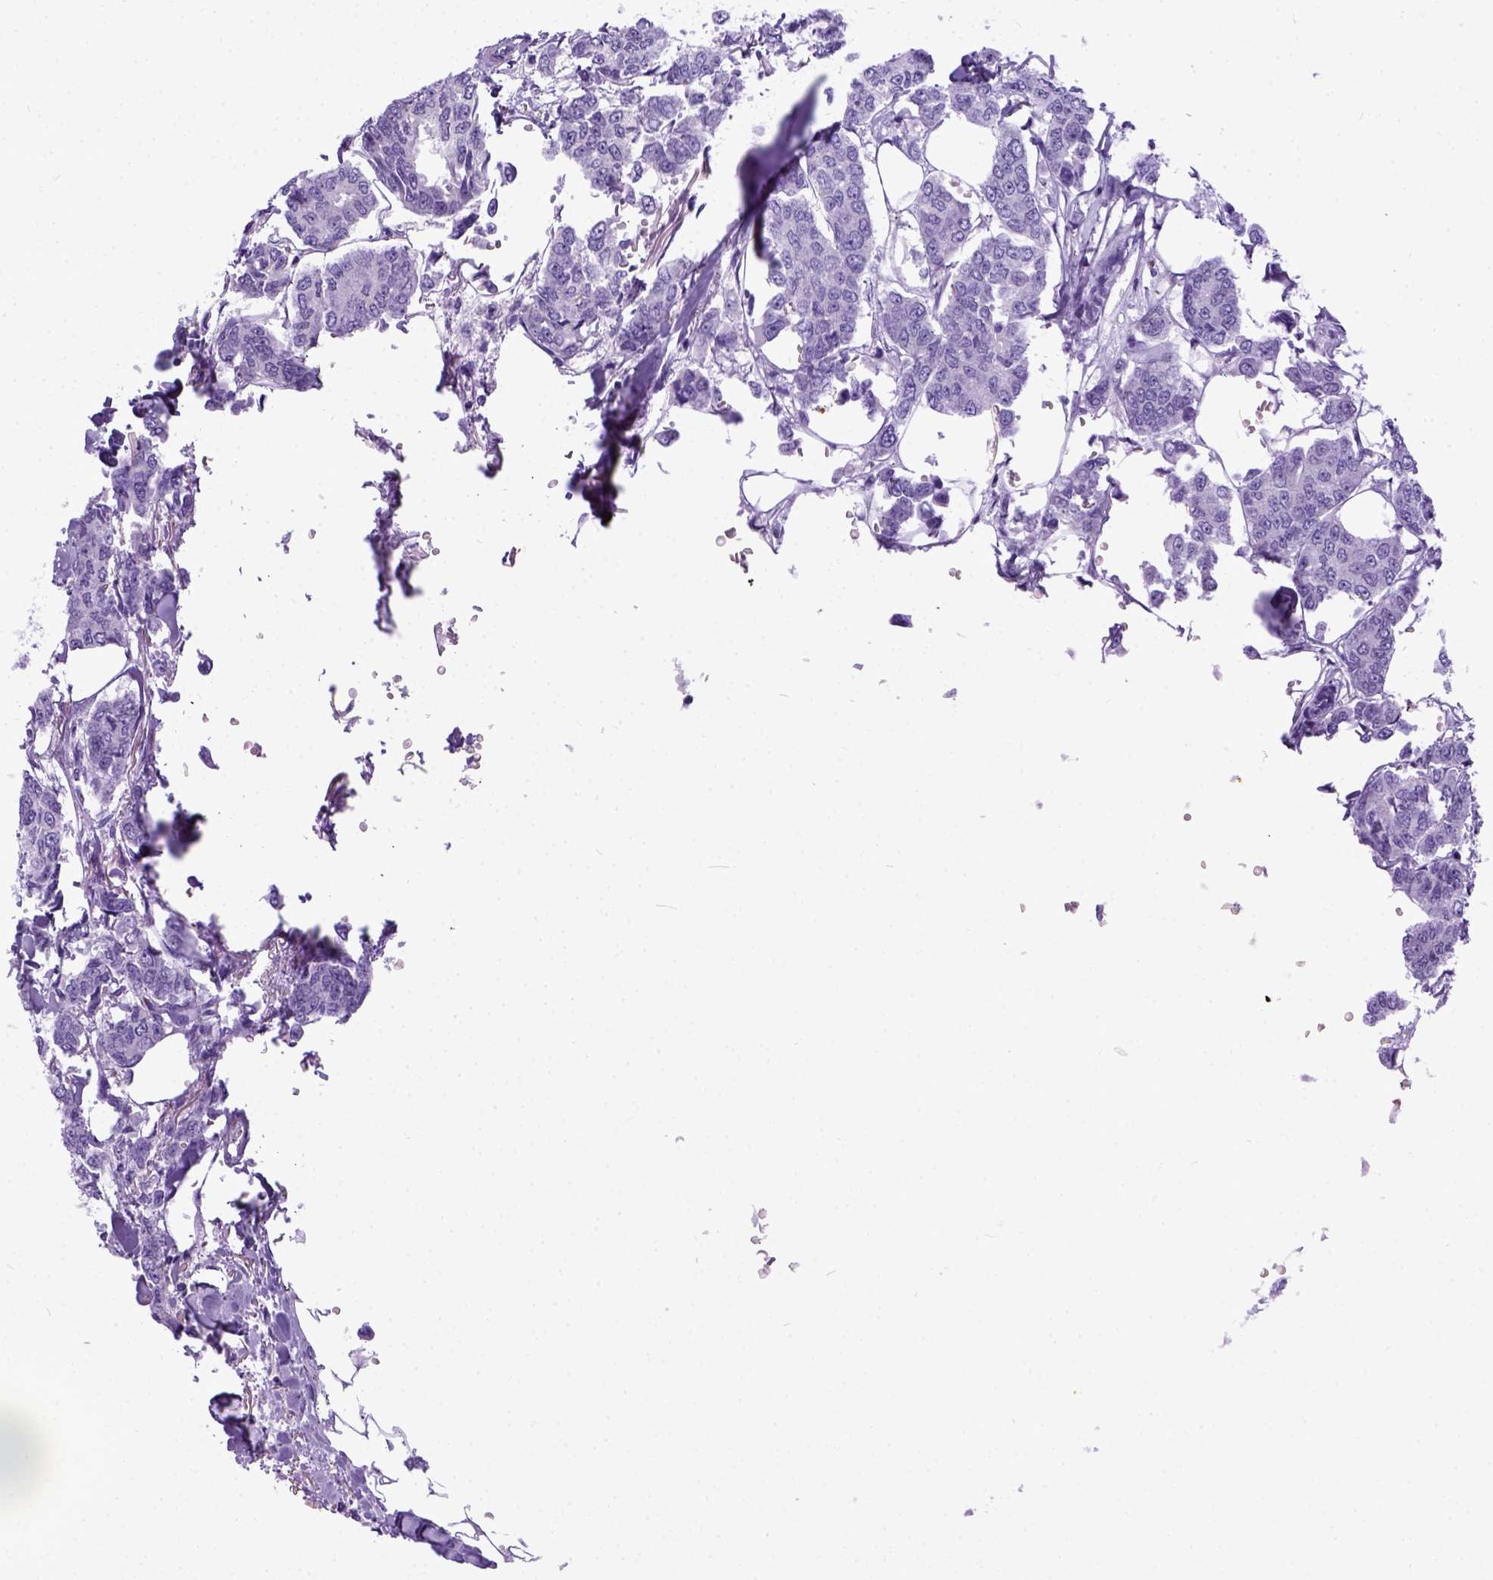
{"staining": {"intensity": "negative", "quantity": "none", "location": "none"}, "tissue": "breast cancer", "cell_type": "Tumor cells", "image_type": "cancer", "snomed": [{"axis": "morphology", "description": "Duct carcinoma"}, {"axis": "topography", "description": "Breast"}], "caption": "High power microscopy photomicrograph of an immunohistochemistry (IHC) micrograph of breast infiltrating ductal carcinoma, revealing no significant expression in tumor cells.", "gene": "IGF2", "patient": {"sex": "female", "age": 94}}